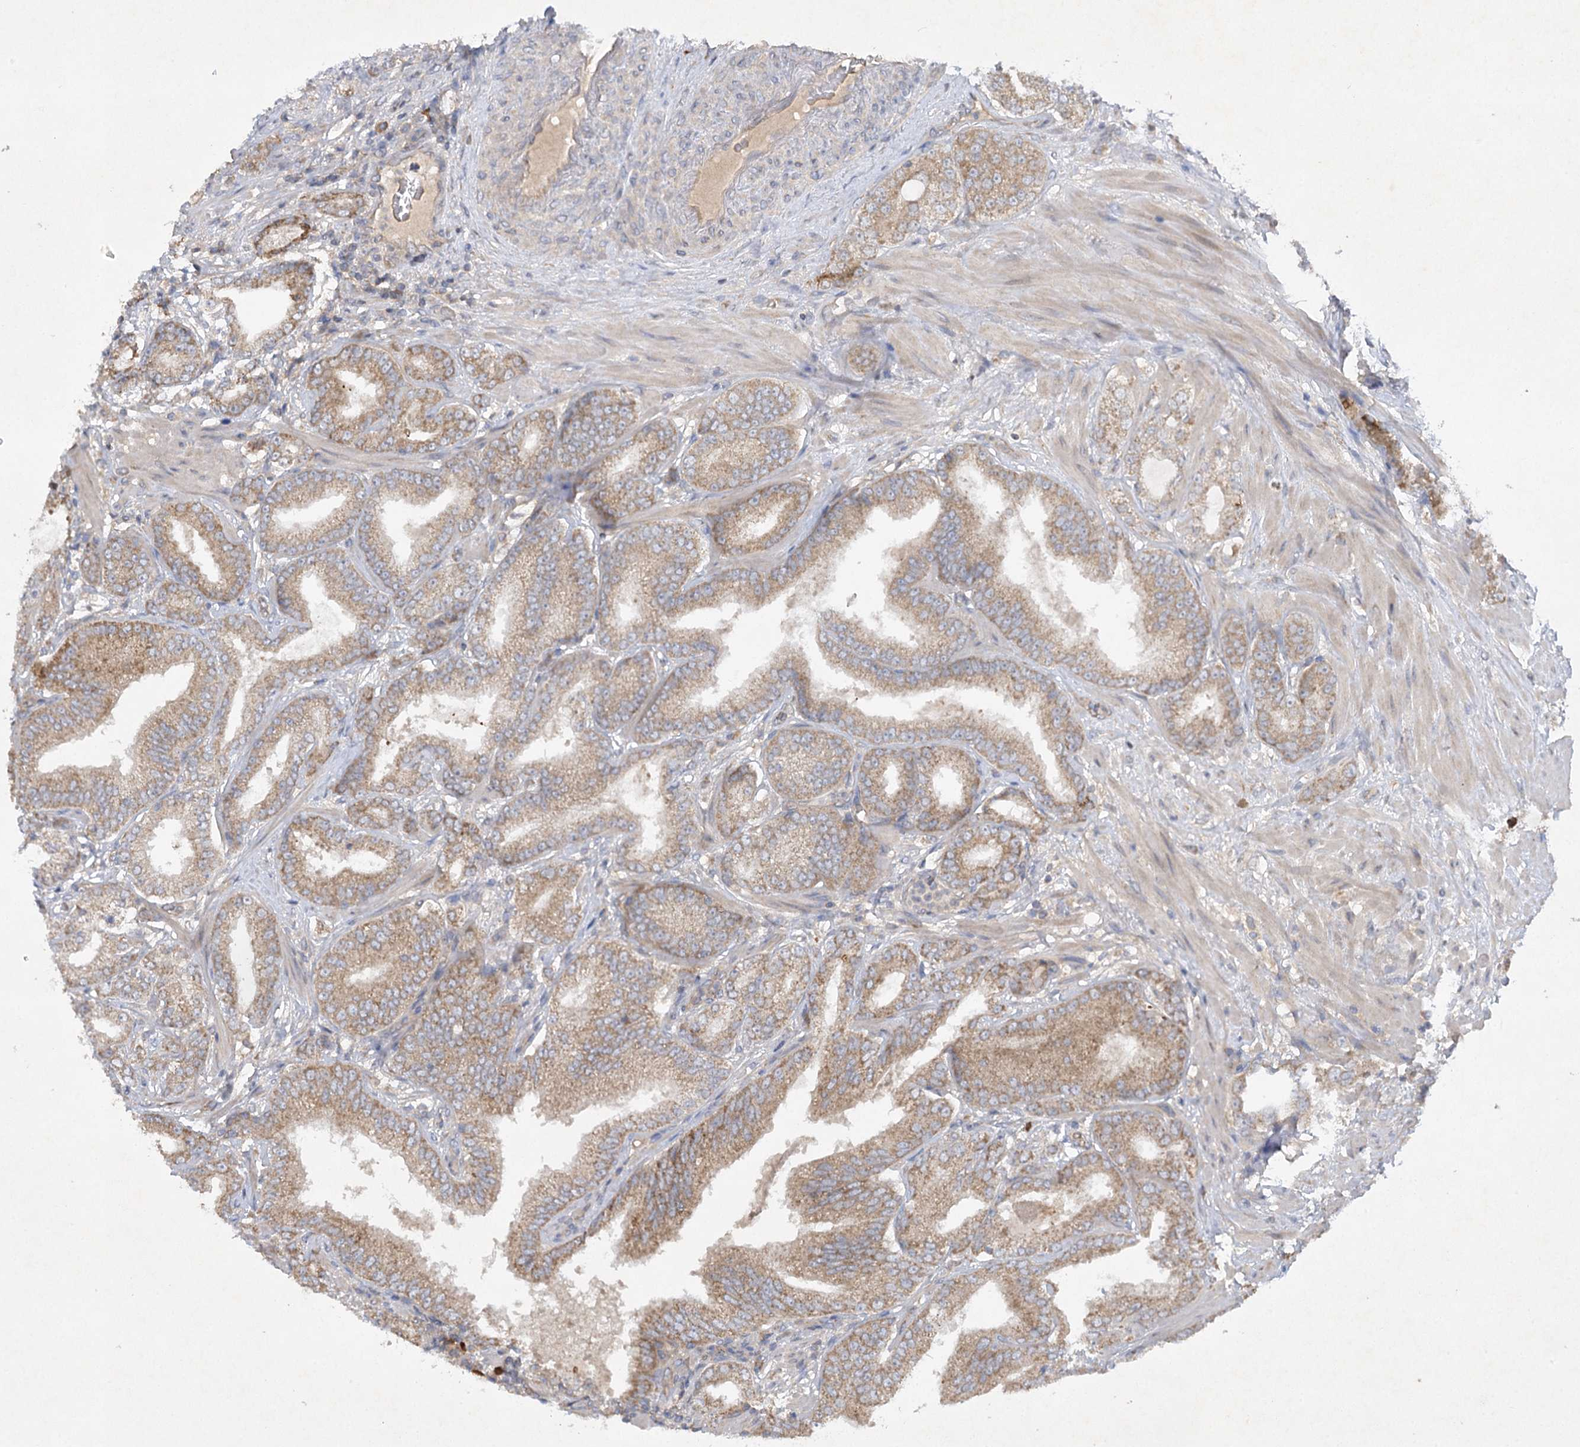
{"staining": {"intensity": "moderate", "quantity": "<25%", "location": "cytoplasmic/membranous"}, "tissue": "prostate cancer", "cell_type": "Tumor cells", "image_type": "cancer", "snomed": [{"axis": "morphology", "description": "Adenocarcinoma, High grade"}, {"axis": "topography", "description": "Prostate"}], "caption": "Prostate cancer (adenocarcinoma (high-grade)) was stained to show a protein in brown. There is low levels of moderate cytoplasmic/membranous expression in approximately <25% of tumor cells.", "gene": "TRAF3IP1", "patient": {"sex": "male", "age": 64}}